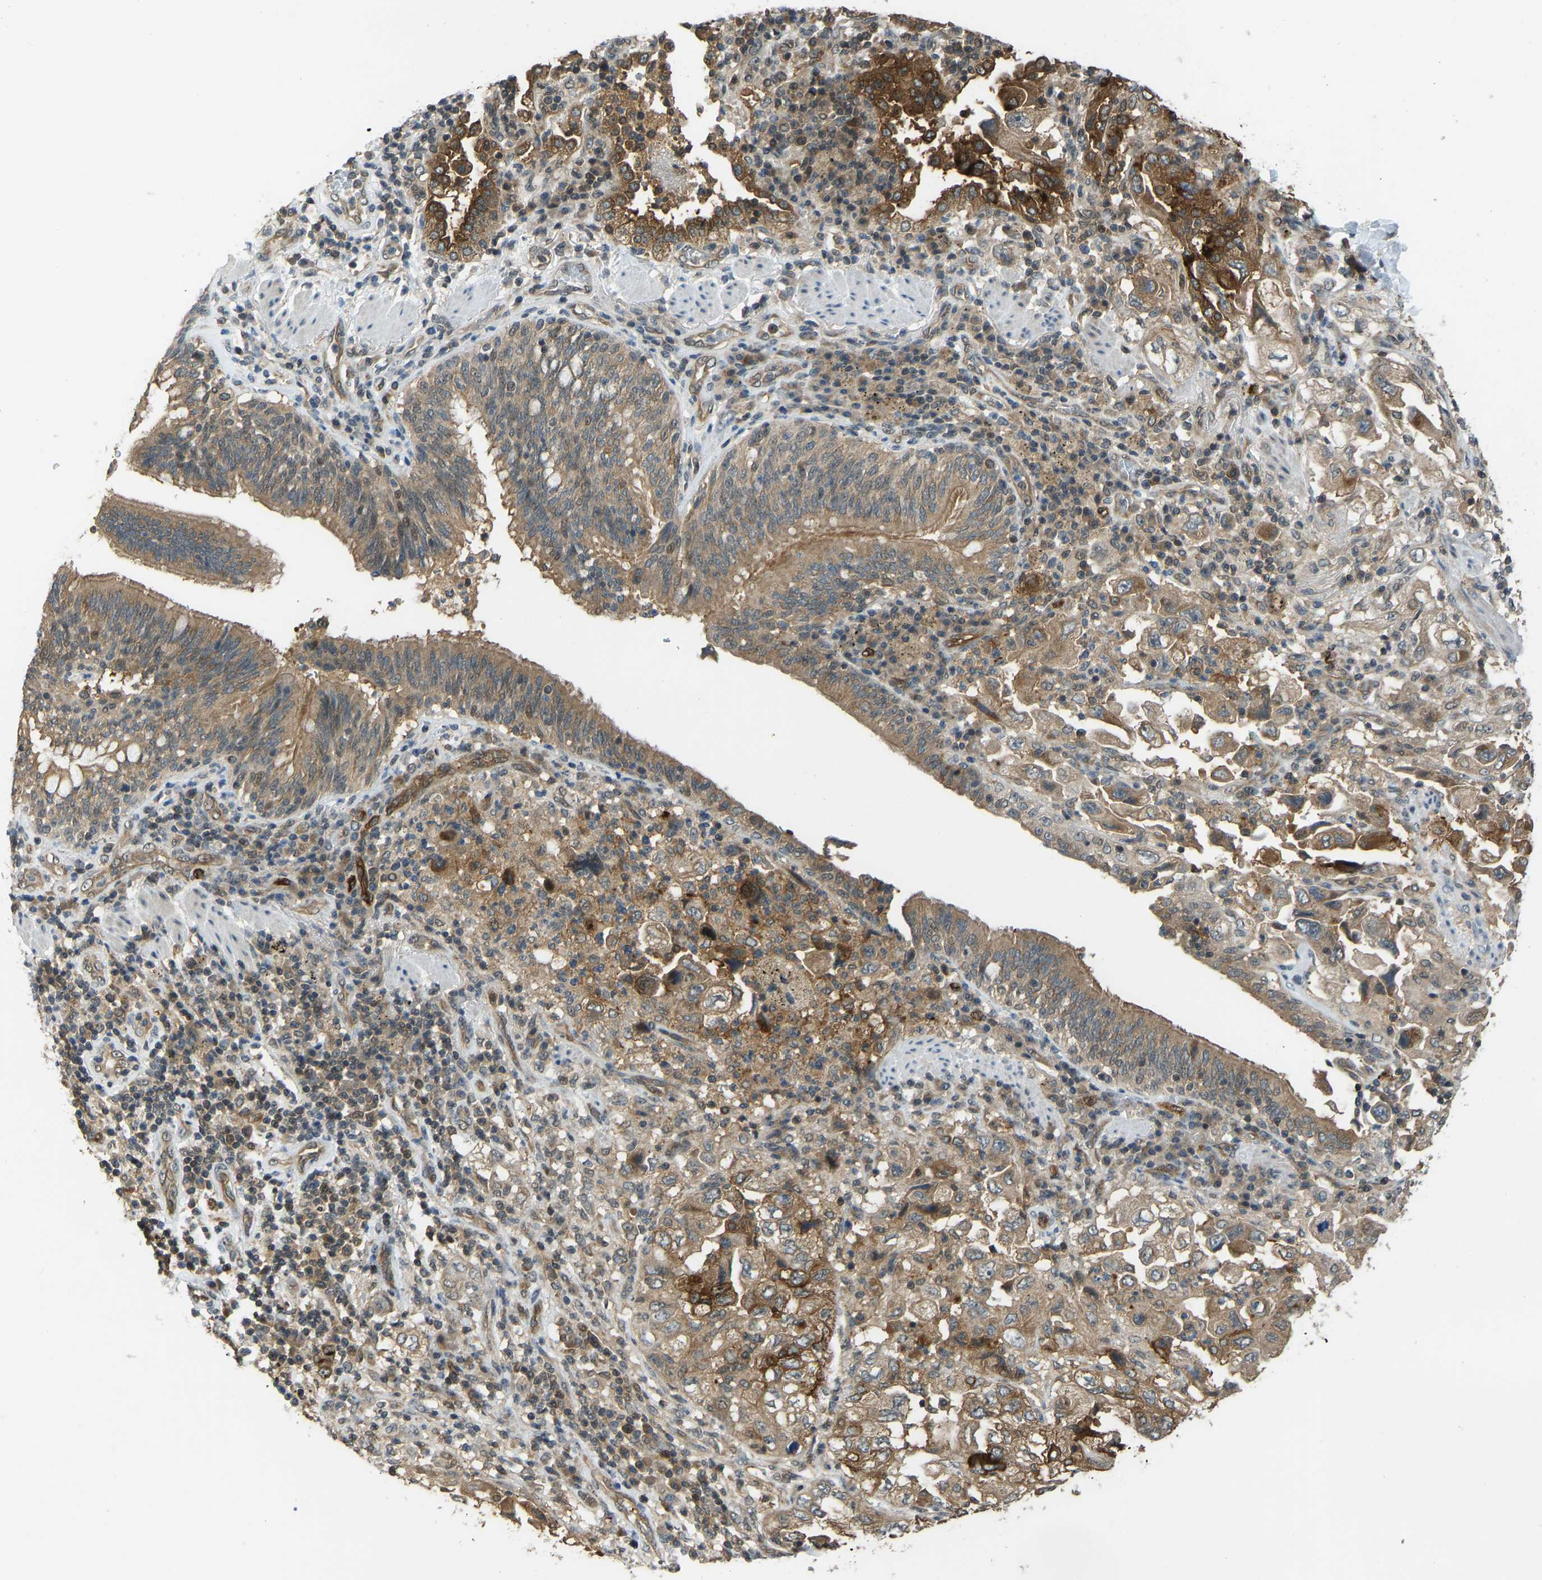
{"staining": {"intensity": "moderate", "quantity": ">75%", "location": "cytoplasmic/membranous"}, "tissue": "lung cancer", "cell_type": "Tumor cells", "image_type": "cancer", "snomed": [{"axis": "morphology", "description": "Adenocarcinoma, NOS"}, {"axis": "topography", "description": "Lung"}], "caption": "Immunohistochemistry (DAB) staining of human adenocarcinoma (lung) demonstrates moderate cytoplasmic/membranous protein positivity in about >75% of tumor cells.", "gene": "CCT8", "patient": {"sex": "male", "age": 64}}